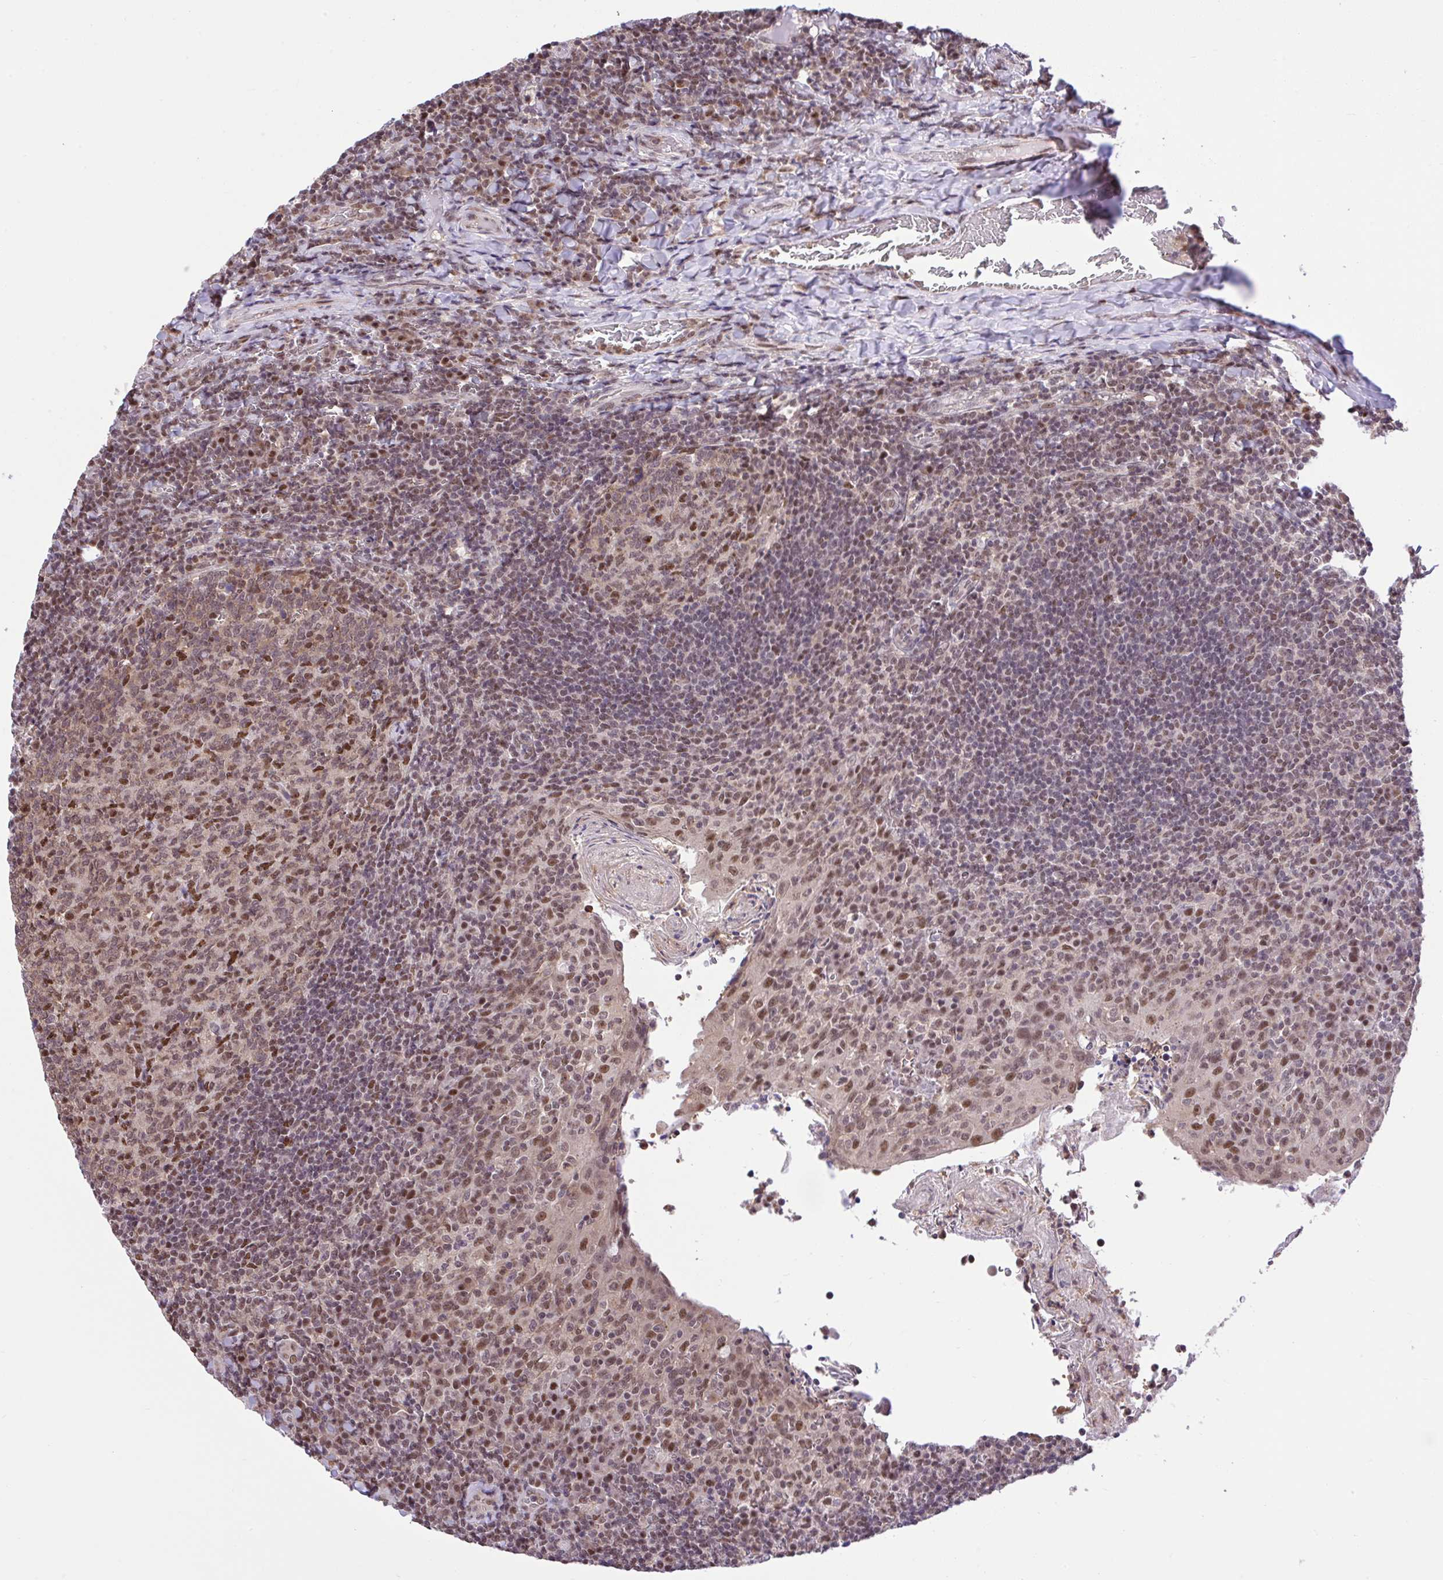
{"staining": {"intensity": "weak", "quantity": ">75%", "location": "nuclear"}, "tissue": "tonsil", "cell_type": "Germinal center cells", "image_type": "normal", "snomed": [{"axis": "morphology", "description": "Normal tissue, NOS"}, {"axis": "topography", "description": "Tonsil"}], "caption": "Immunohistochemistry photomicrograph of benign tonsil: tonsil stained using immunohistochemistry exhibits low levels of weak protein expression localized specifically in the nuclear of germinal center cells, appearing as a nuclear brown color.", "gene": "GLIS3", "patient": {"sex": "female", "age": 10}}